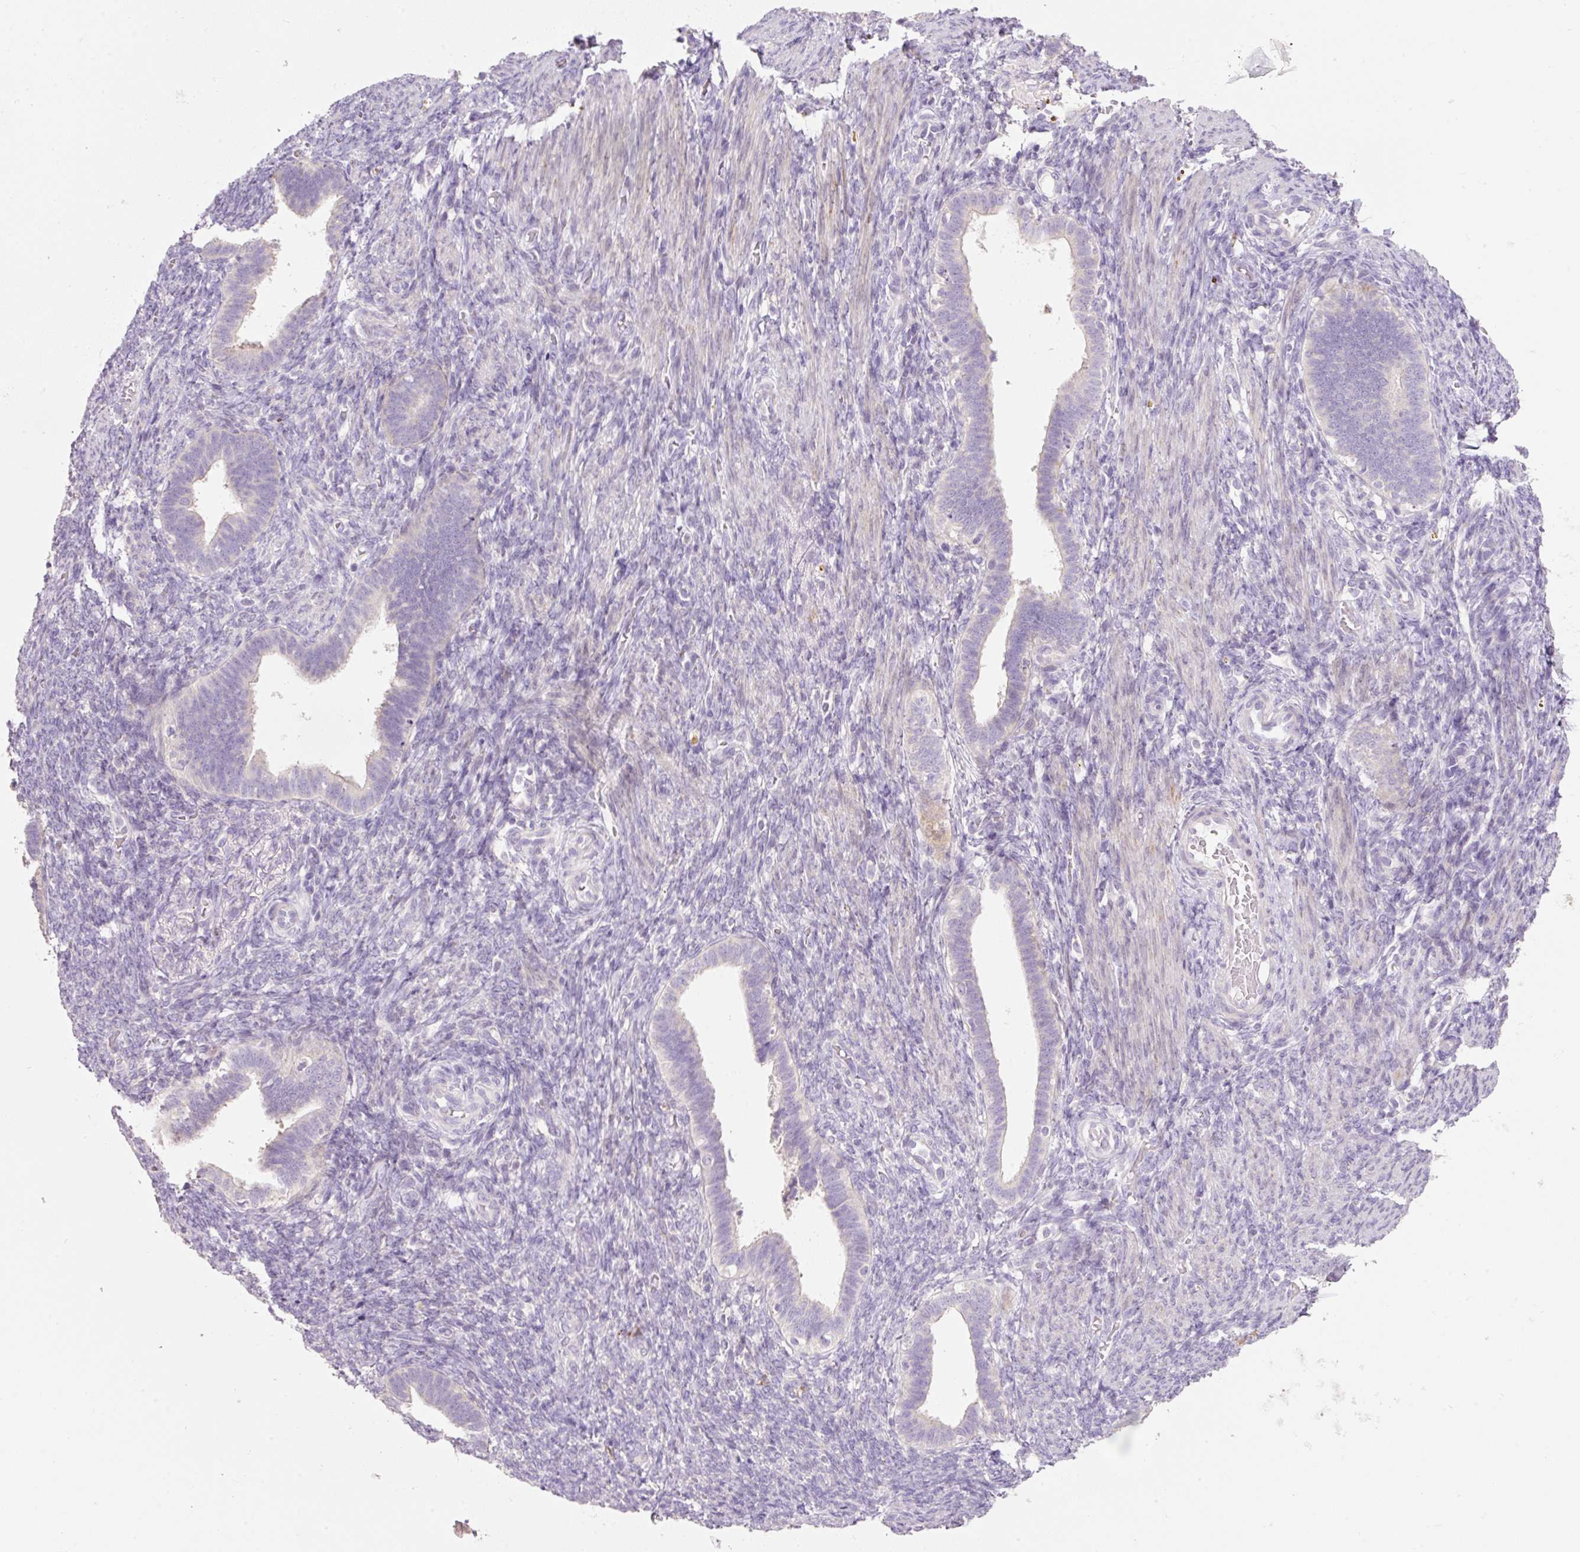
{"staining": {"intensity": "negative", "quantity": "none", "location": "none"}, "tissue": "endometrium", "cell_type": "Cells in endometrial stroma", "image_type": "normal", "snomed": [{"axis": "morphology", "description": "Normal tissue, NOS"}, {"axis": "topography", "description": "Endometrium"}], "caption": "DAB (3,3'-diaminobenzidine) immunohistochemical staining of benign endometrium demonstrates no significant staining in cells in endometrial stroma.", "gene": "HAX1", "patient": {"sex": "female", "age": 34}}